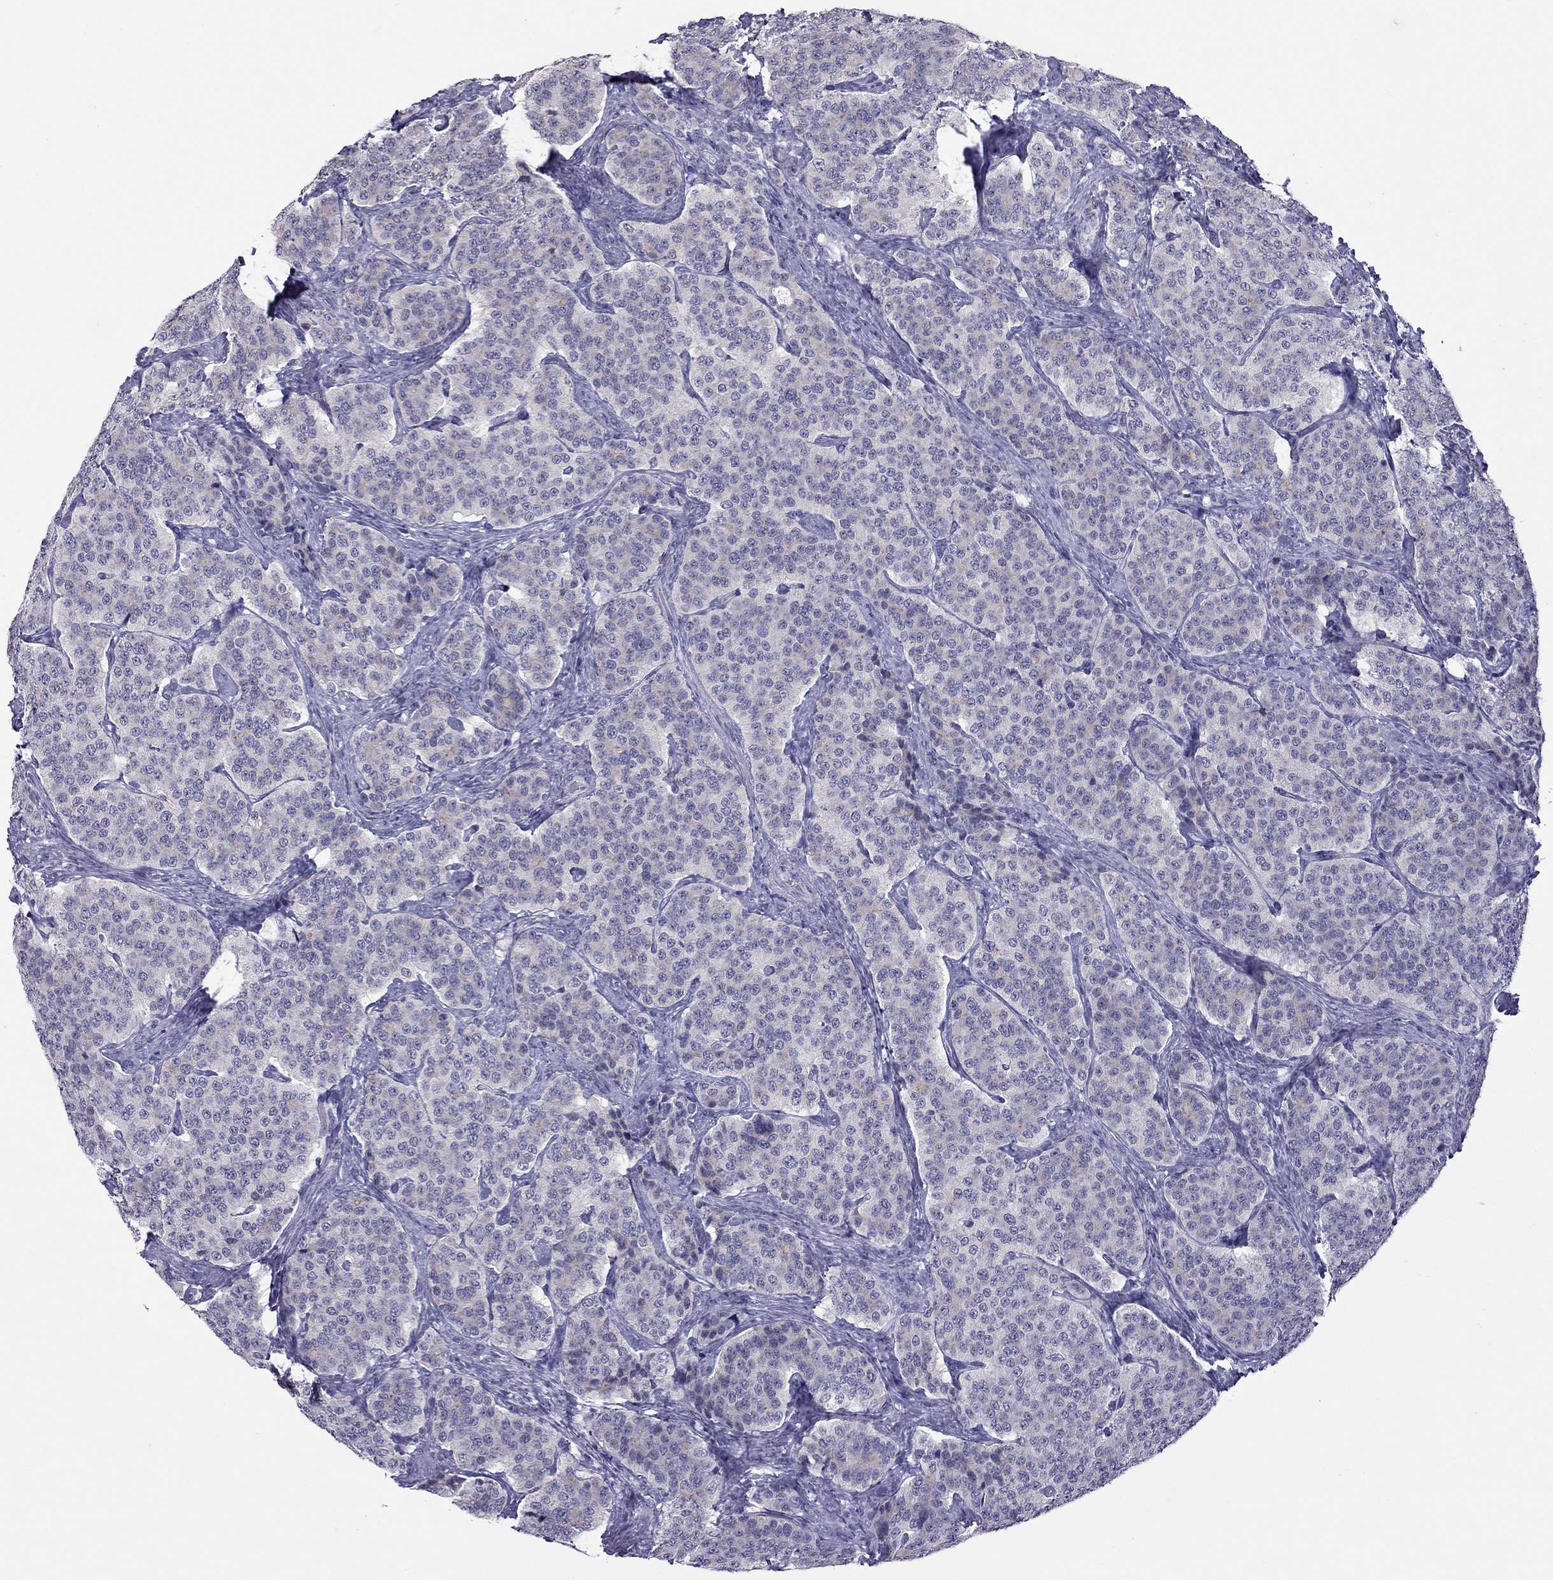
{"staining": {"intensity": "negative", "quantity": "none", "location": "none"}, "tissue": "carcinoid", "cell_type": "Tumor cells", "image_type": "cancer", "snomed": [{"axis": "morphology", "description": "Carcinoid, malignant, NOS"}, {"axis": "topography", "description": "Small intestine"}], "caption": "Tumor cells show no significant positivity in carcinoid.", "gene": "TEX14", "patient": {"sex": "female", "age": 58}}